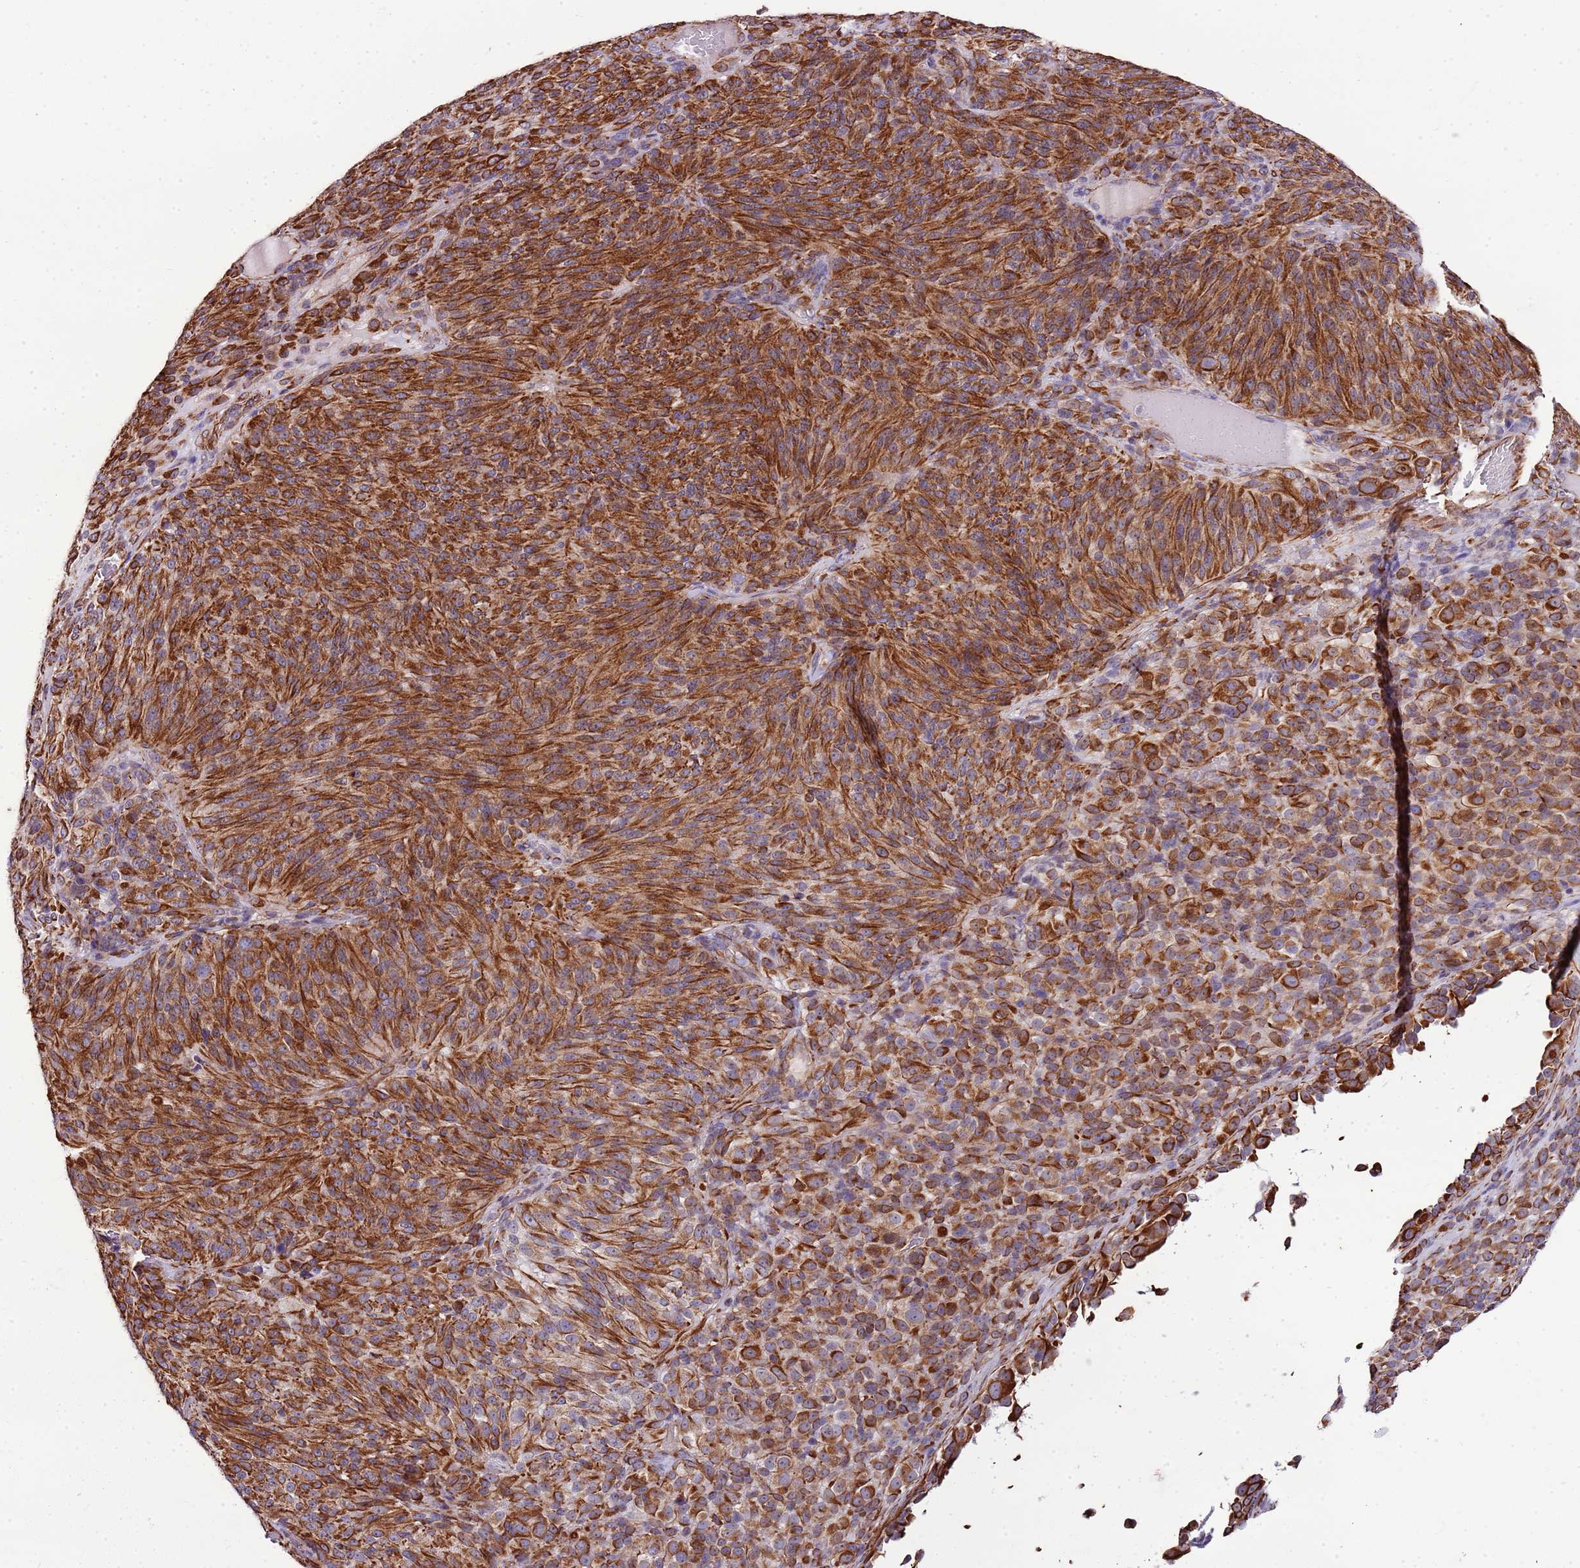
{"staining": {"intensity": "strong", "quantity": "25%-75%", "location": "cytoplasmic/membranous"}, "tissue": "melanoma", "cell_type": "Tumor cells", "image_type": "cancer", "snomed": [{"axis": "morphology", "description": "Malignant melanoma, Metastatic site"}, {"axis": "topography", "description": "Brain"}], "caption": "DAB immunohistochemical staining of human malignant melanoma (metastatic site) shows strong cytoplasmic/membranous protein expression in approximately 25%-75% of tumor cells. Using DAB (brown) and hematoxylin (blue) stains, captured at high magnification using brightfield microscopy.", "gene": "ZNF786", "patient": {"sex": "female", "age": 56}}